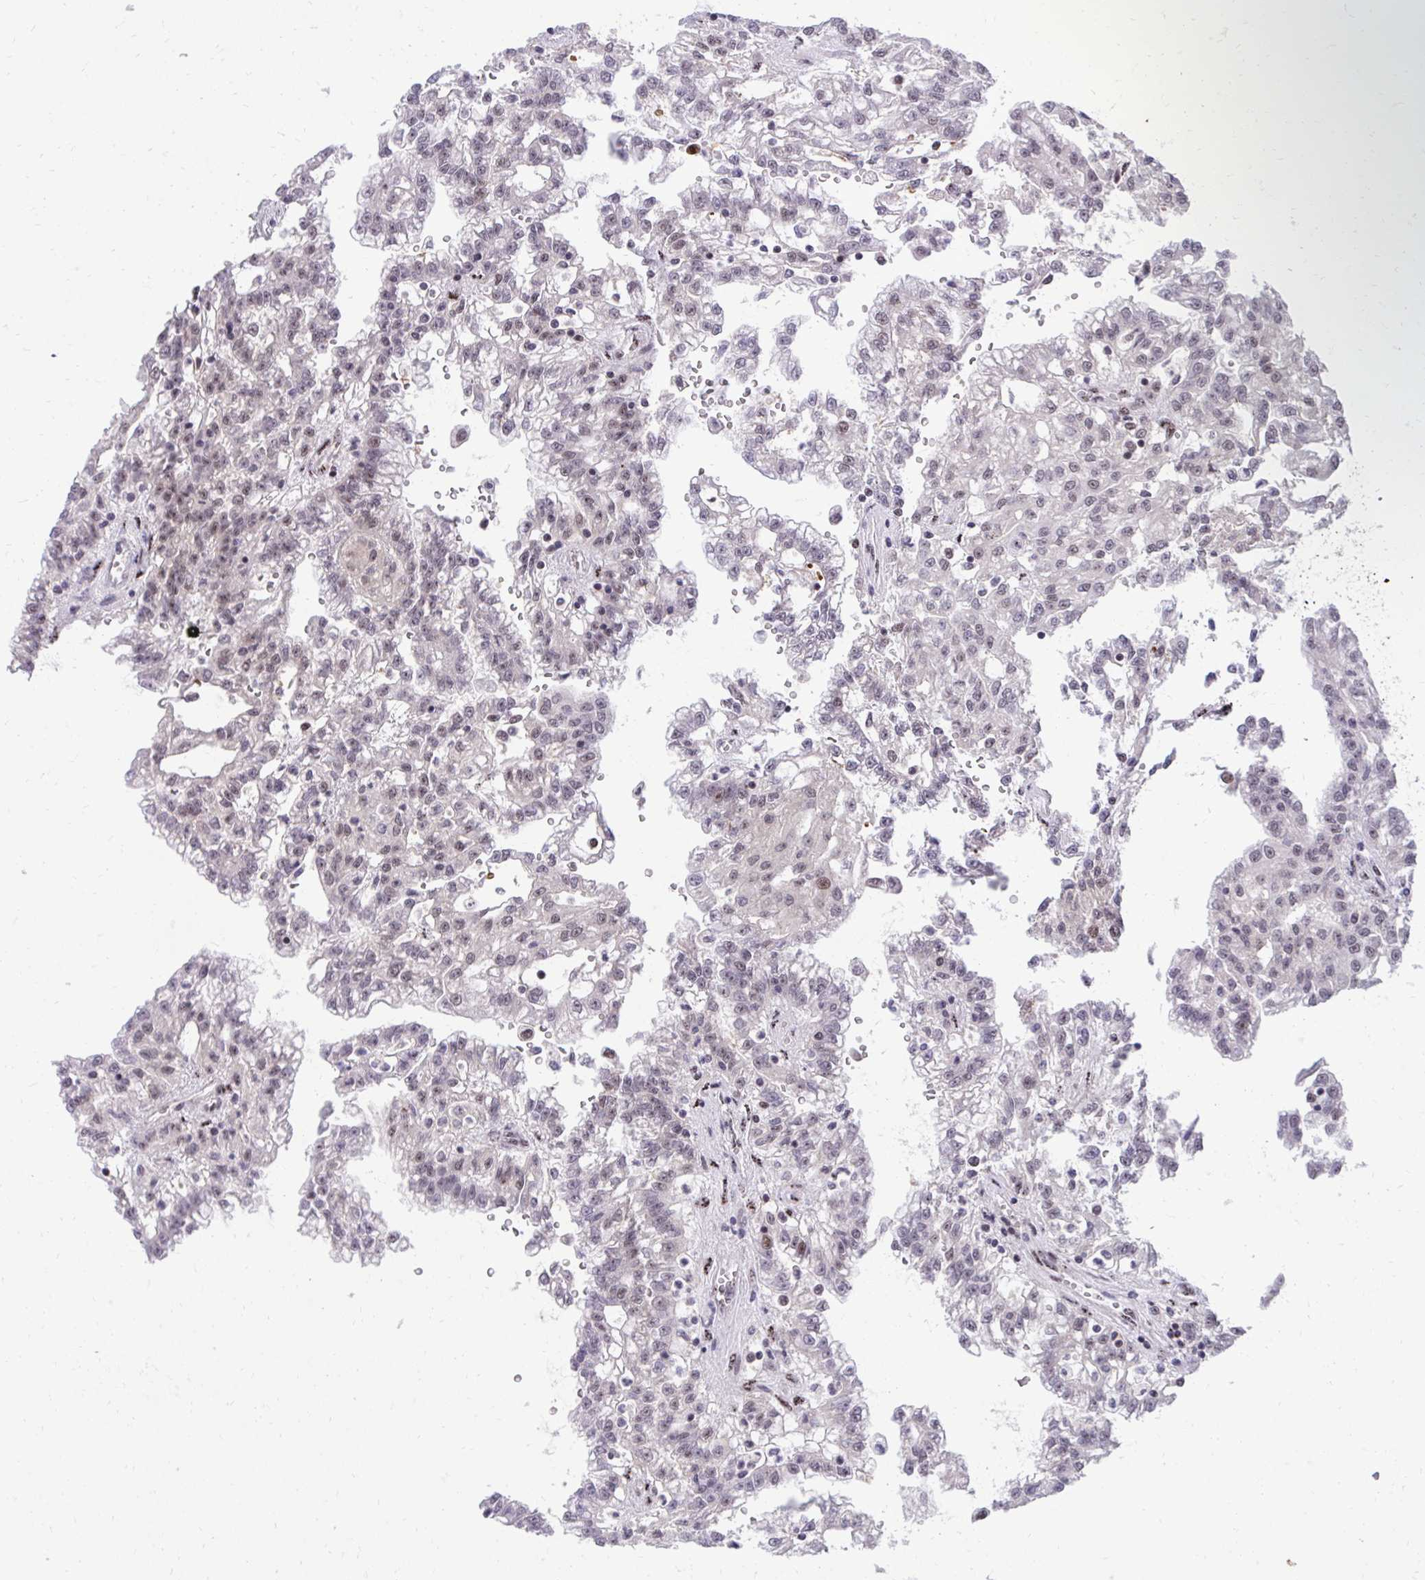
{"staining": {"intensity": "moderate", "quantity": "<25%", "location": "nuclear"}, "tissue": "renal cancer", "cell_type": "Tumor cells", "image_type": "cancer", "snomed": [{"axis": "morphology", "description": "Adenocarcinoma, NOS"}, {"axis": "topography", "description": "Kidney"}], "caption": "Immunohistochemistry of renal cancer (adenocarcinoma) reveals low levels of moderate nuclear expression in approximately <25% of tumor cells.", "gene": "HOXA4", "patient": {"sex": "male", "age": 63}}